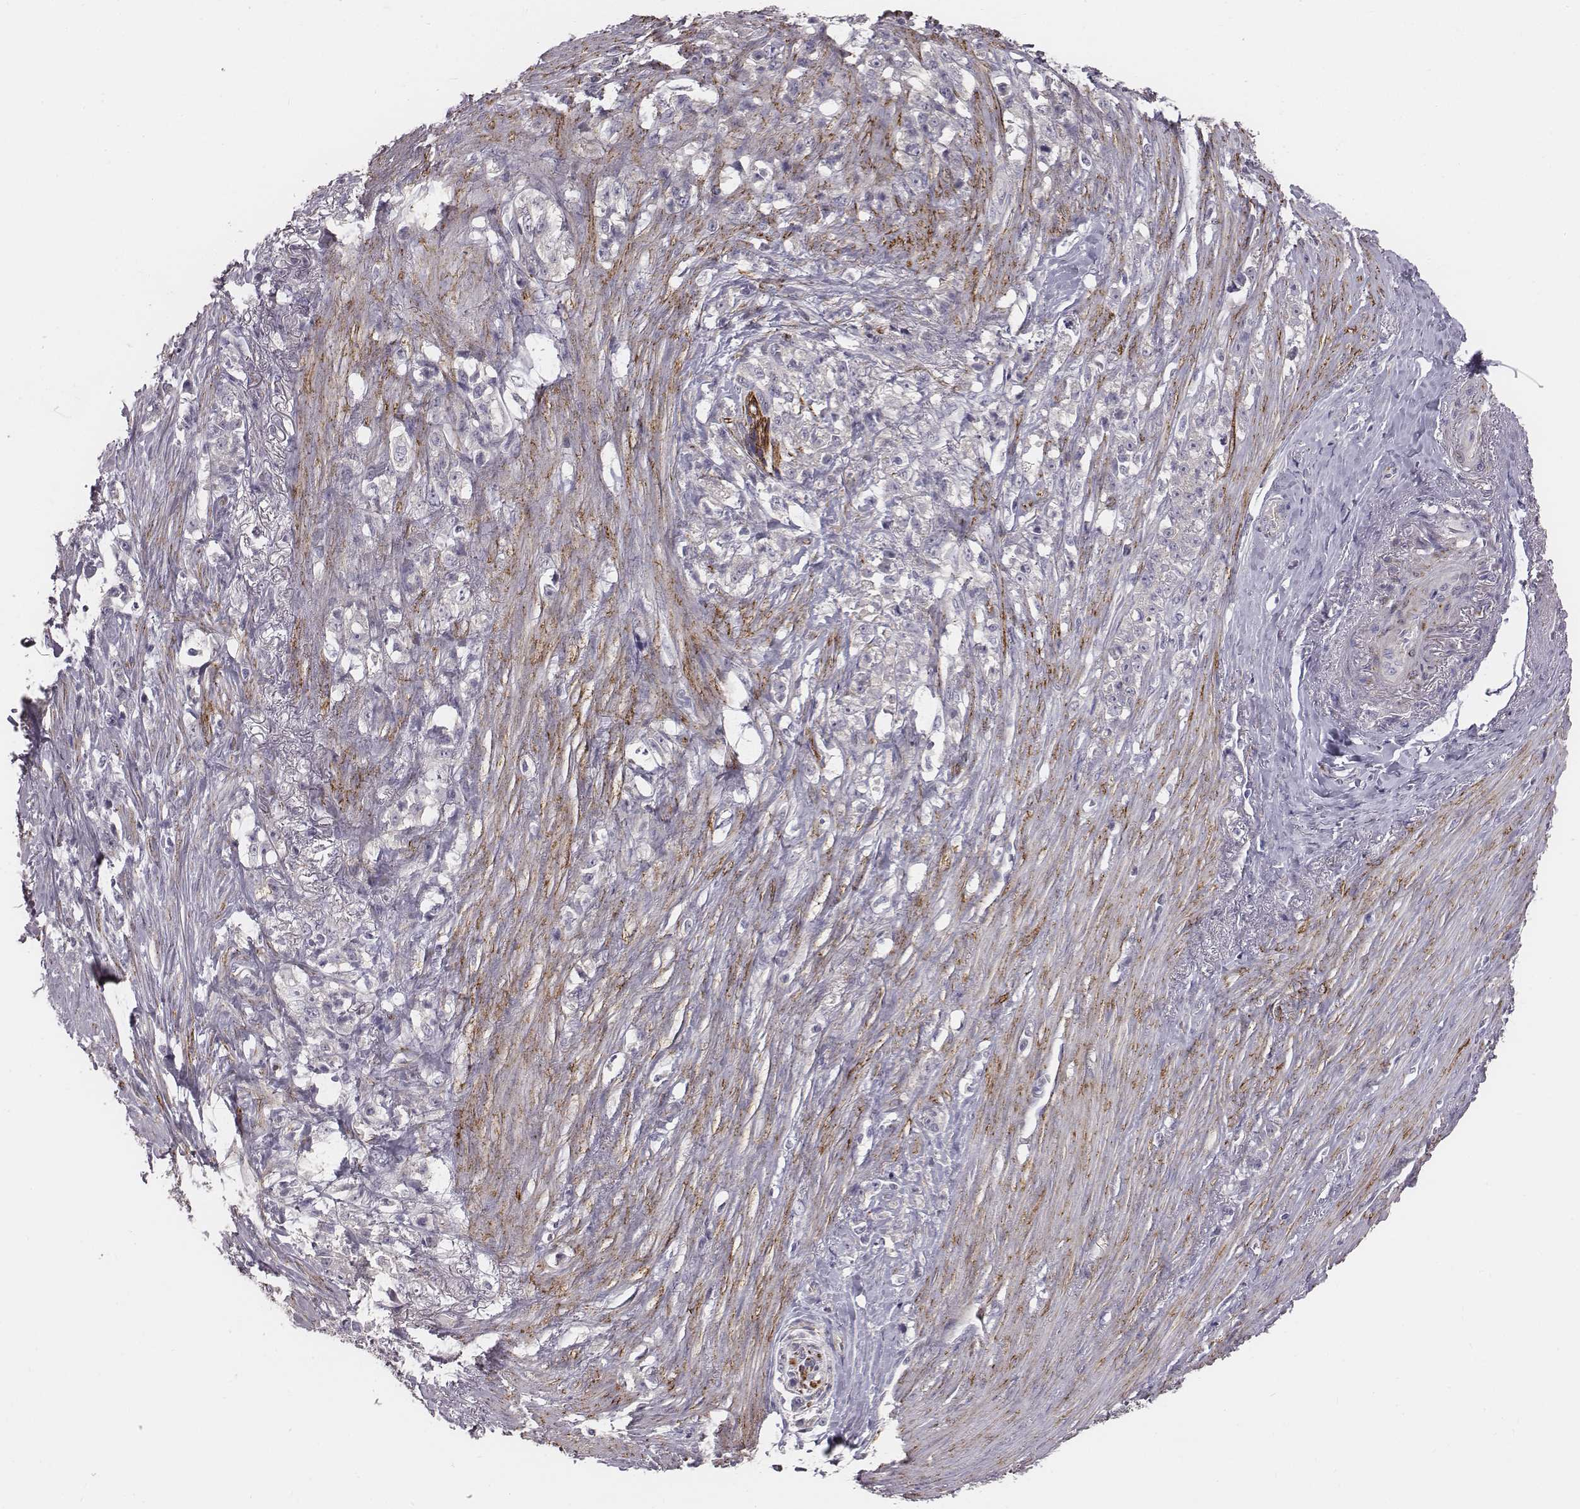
{"staining": {"intensity": "negative", "quantity": "none", "location": "none"}, "tissue": "stomach cancer", "cell_type": "Tumor cells", "image_type": "cancer", "snomed": [{"axis": "morphology", "description": "Adenocarcinoma, NOS"}, {"axis": "topography", "description": "Stomach, lower"}], "caption": "This is an immunohistochemistry (IHC) histopathology image of stomach cancer. There is no positivity in tumor cells.", "gene": "PRKCZ", "patient": {"sex": "male", "age": 88}}